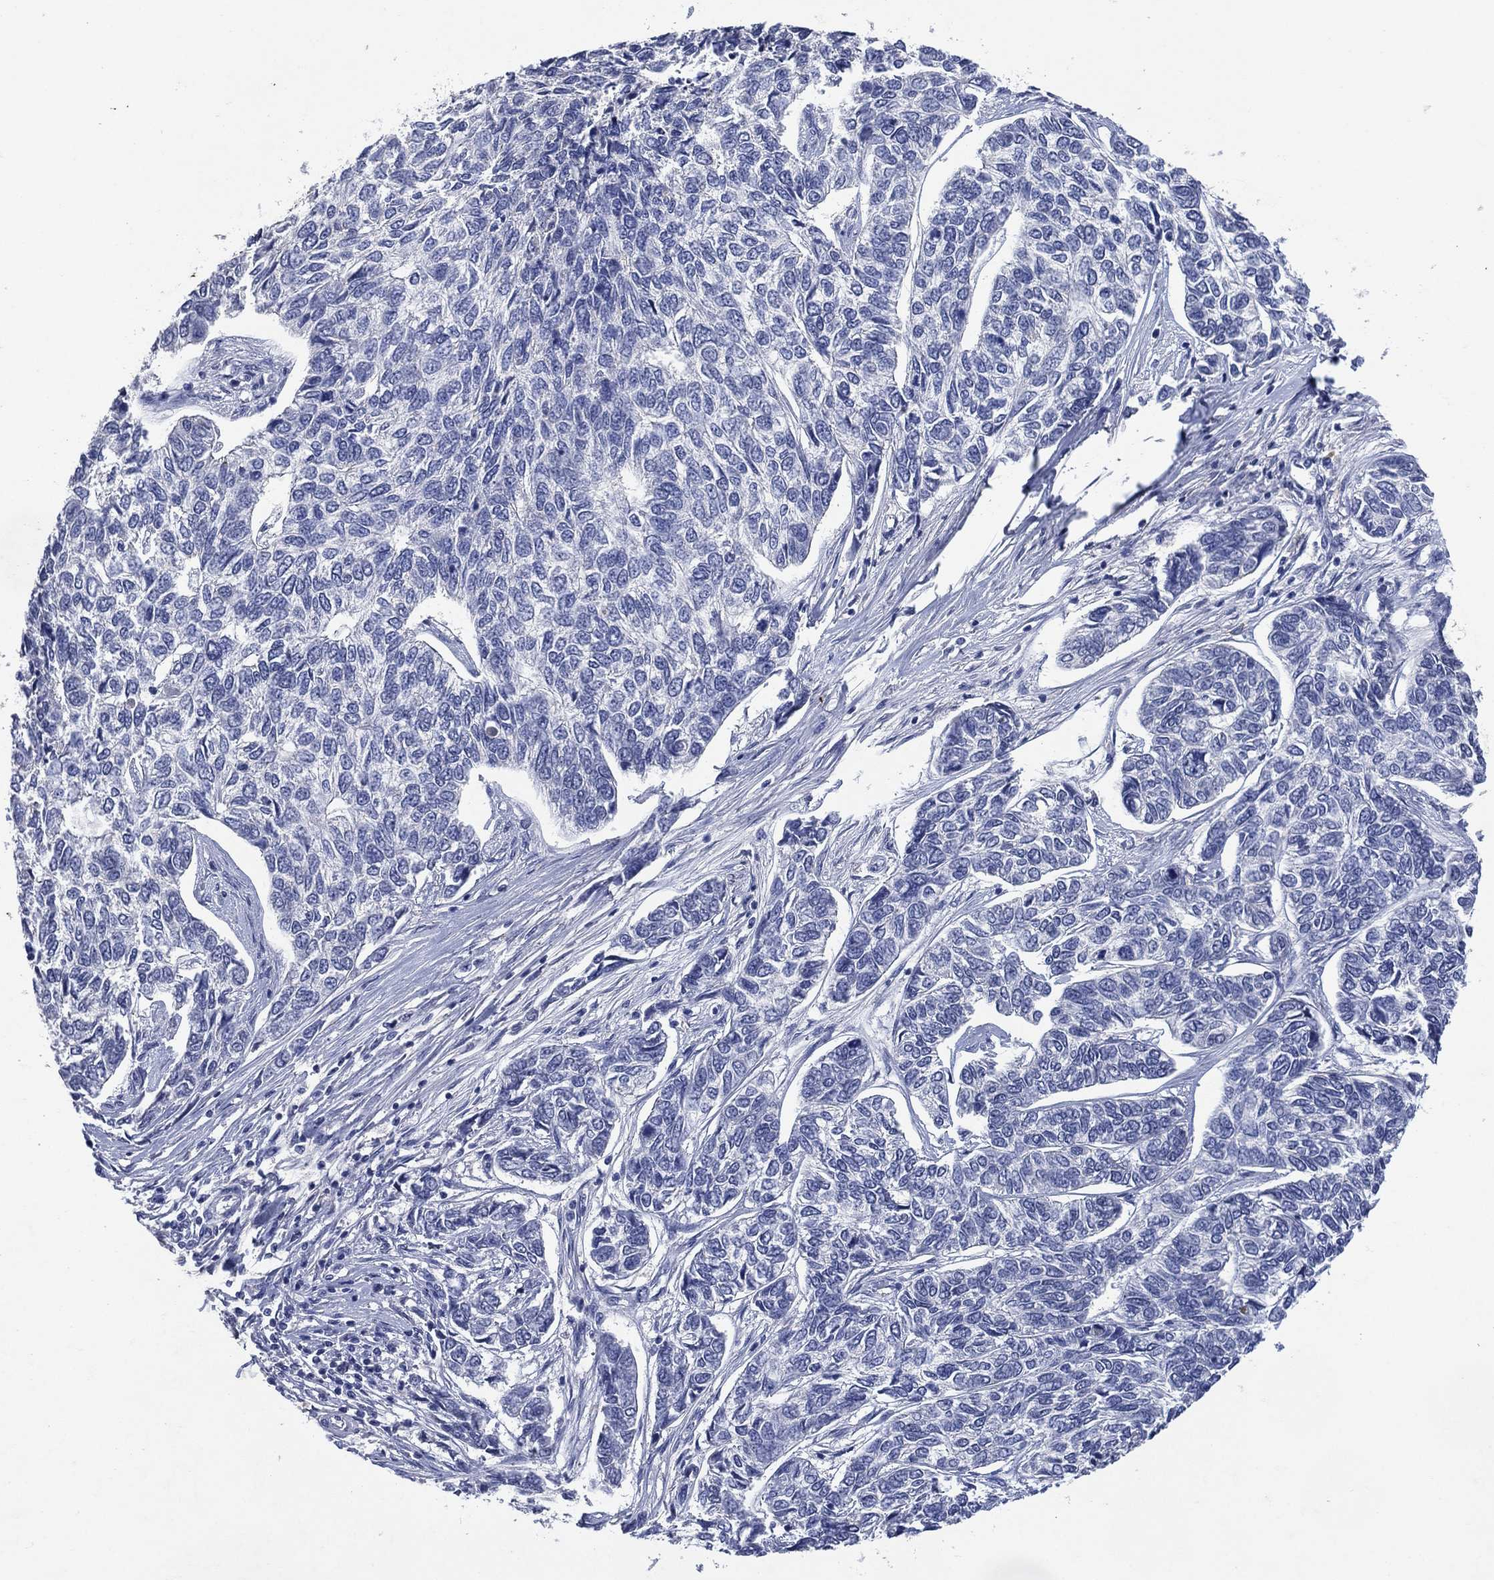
{"staining": {"intensity": "negative", "quantity": "none", "location": "none"}, "tissue": "skin cancer", "cell_type": "Tumor cells", "image_type": "cancer", "snomed": [{"axis": "morphology", "description": "Basal cell carcinoma"}, {"axis": "topography", "description": "Skin"}], "caption": "Immunohistochemistry micrograph of neoplastic tissue: basal cell carcinoma (skin) stained with DAB (3,3'-diaminobenzidine) exhibits no significant protein positivity in tumor cells.", "gene": "FSCN2", "patient": {"sex": "female", "age": 65}}